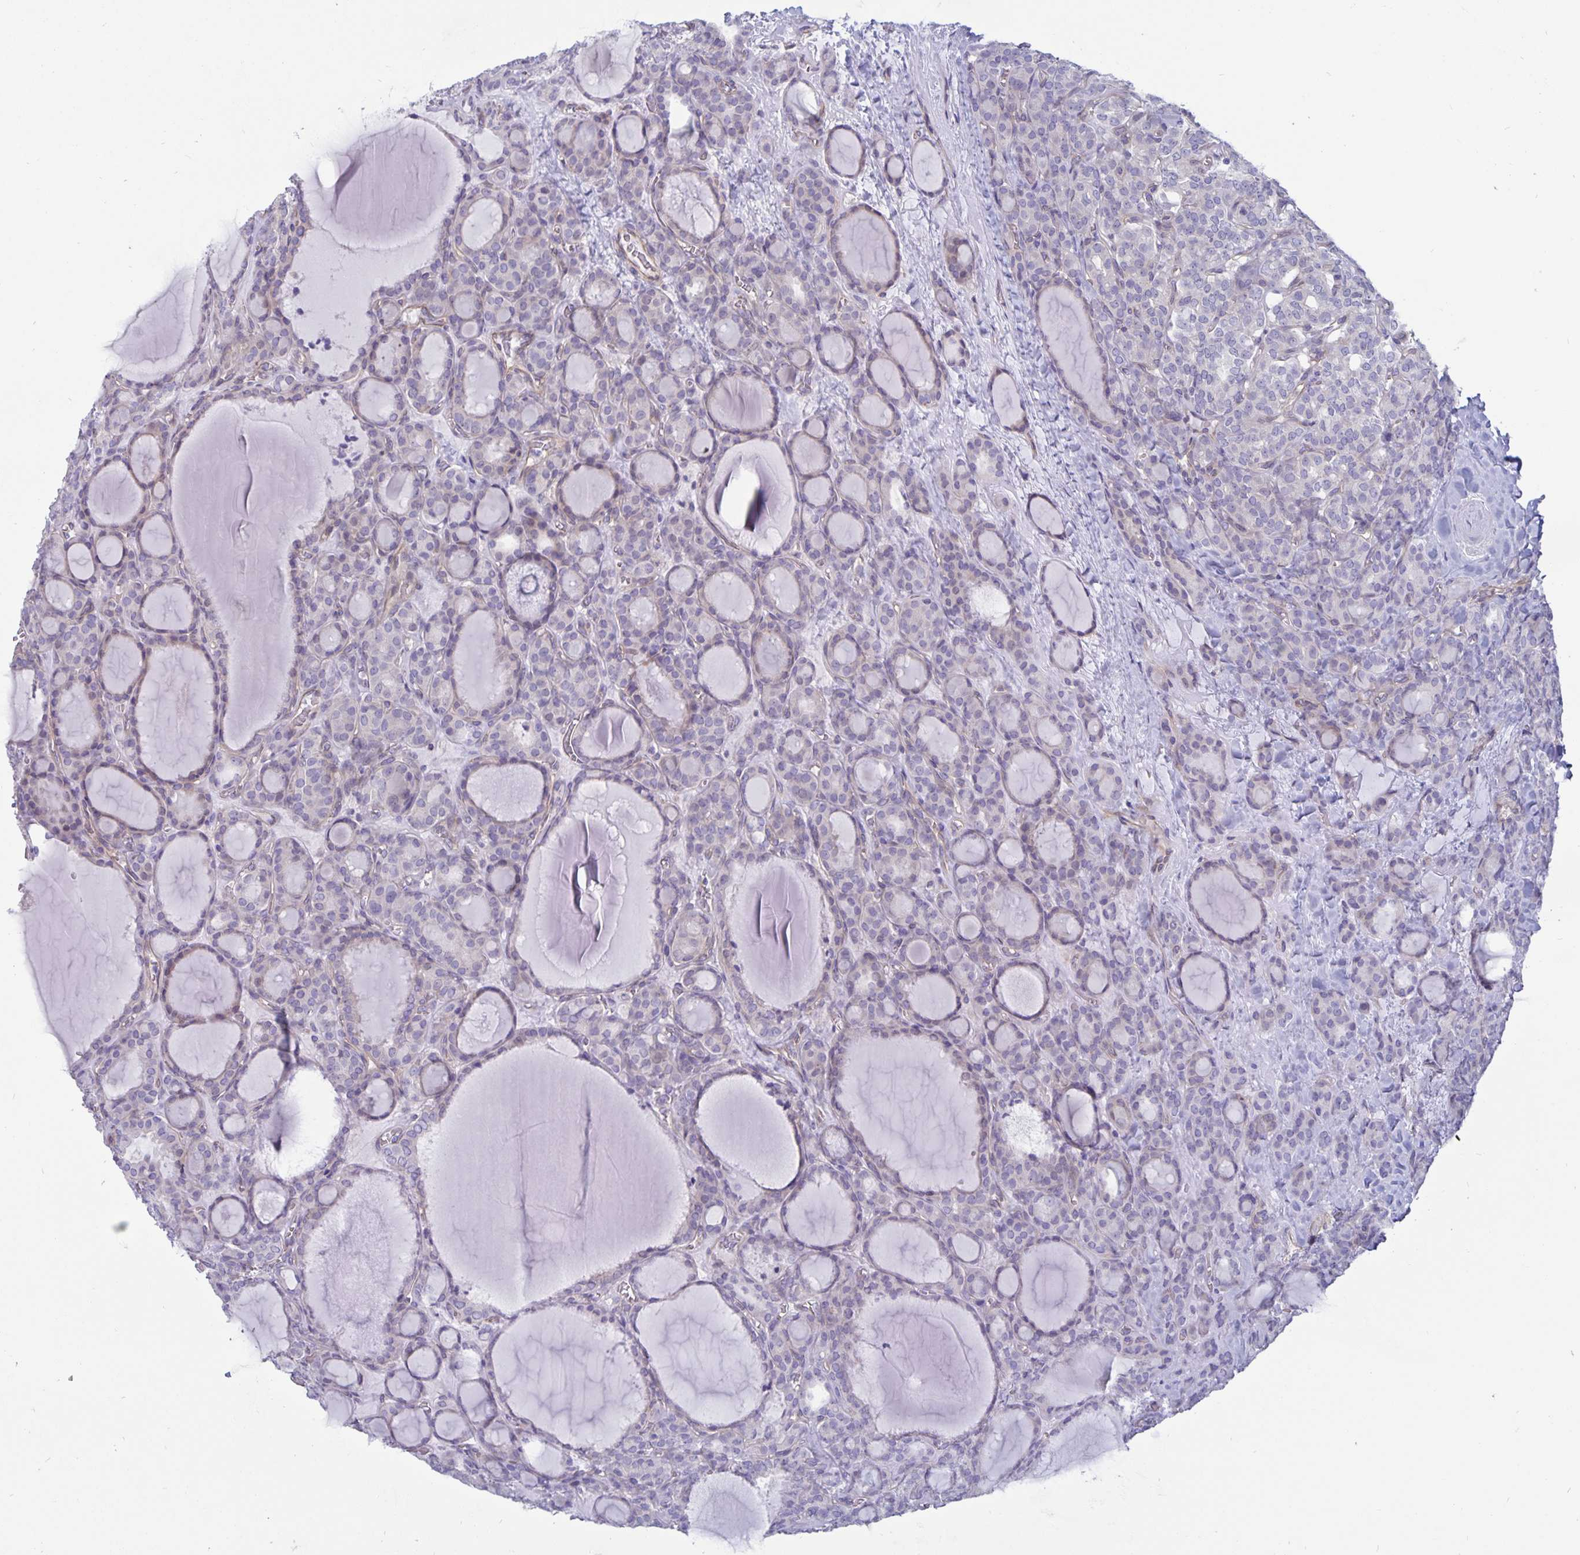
{"staining": {"intensity": "weak", "quantity": "<25%", "location": "cytoplasmic/membranous"}, "tissue": "thyroid cancer", "cell_type": "Tumor cells", "image_type": "cancer", "snomed": [{"axis": "morphology", "description": "Normal tissue, NOS"}, {"axis": "morphology", "description": "Follicular adenoma carcinoma, NOS"}, {"axis": "topography", "description": "Thyroid gland"}], "caption": "A high-resolution histopathology image shows immunohistochemistry staining of thyroid cancer, which displays no significant expression in tumor cells.", "gene": "PLCB3", "patient": {"sex": "female", "age": 31}}